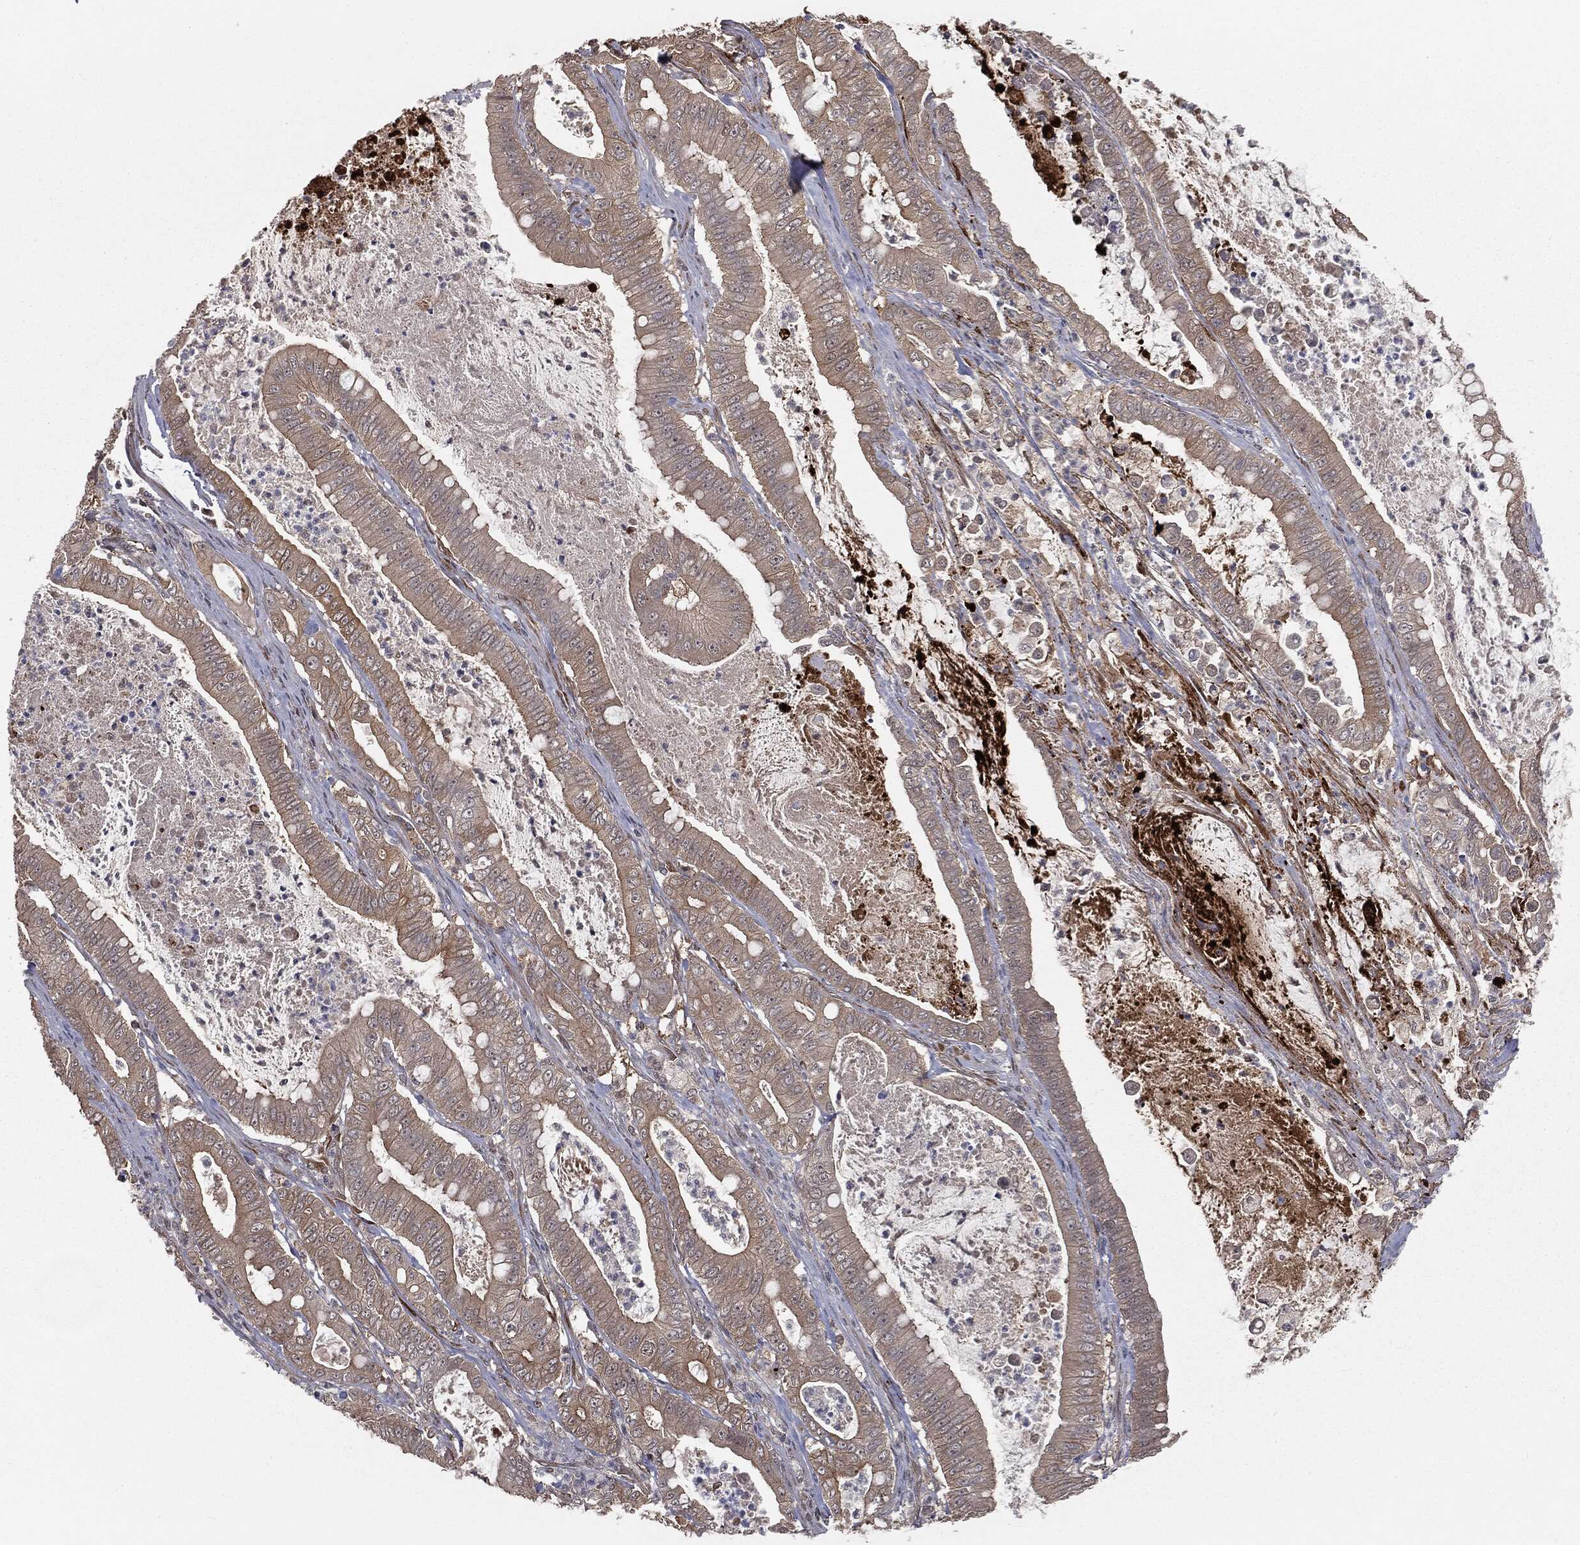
{"staining": {"intensity": "moderate", "quantity": "<25%", "location": "cytoplasmic/membranous"}, "tissue": "pancreatic cancer", "cell_type": "Tumor cells", "image_type": "cancer", "snomed": [{"axis": "morphology", "description": "Adenocarcinoma, NOS"}, {"axis": "topography", "description": "Pancreas"}], "caption": "Tumor cells exhibit low levels of moderate cytoplasmic/membranous staining in approximately <25% of cells in pancreatic cancer (adenocarcinoma).", "gene": "FBXO7", "patient": {"sex": "male", "age": 71}}